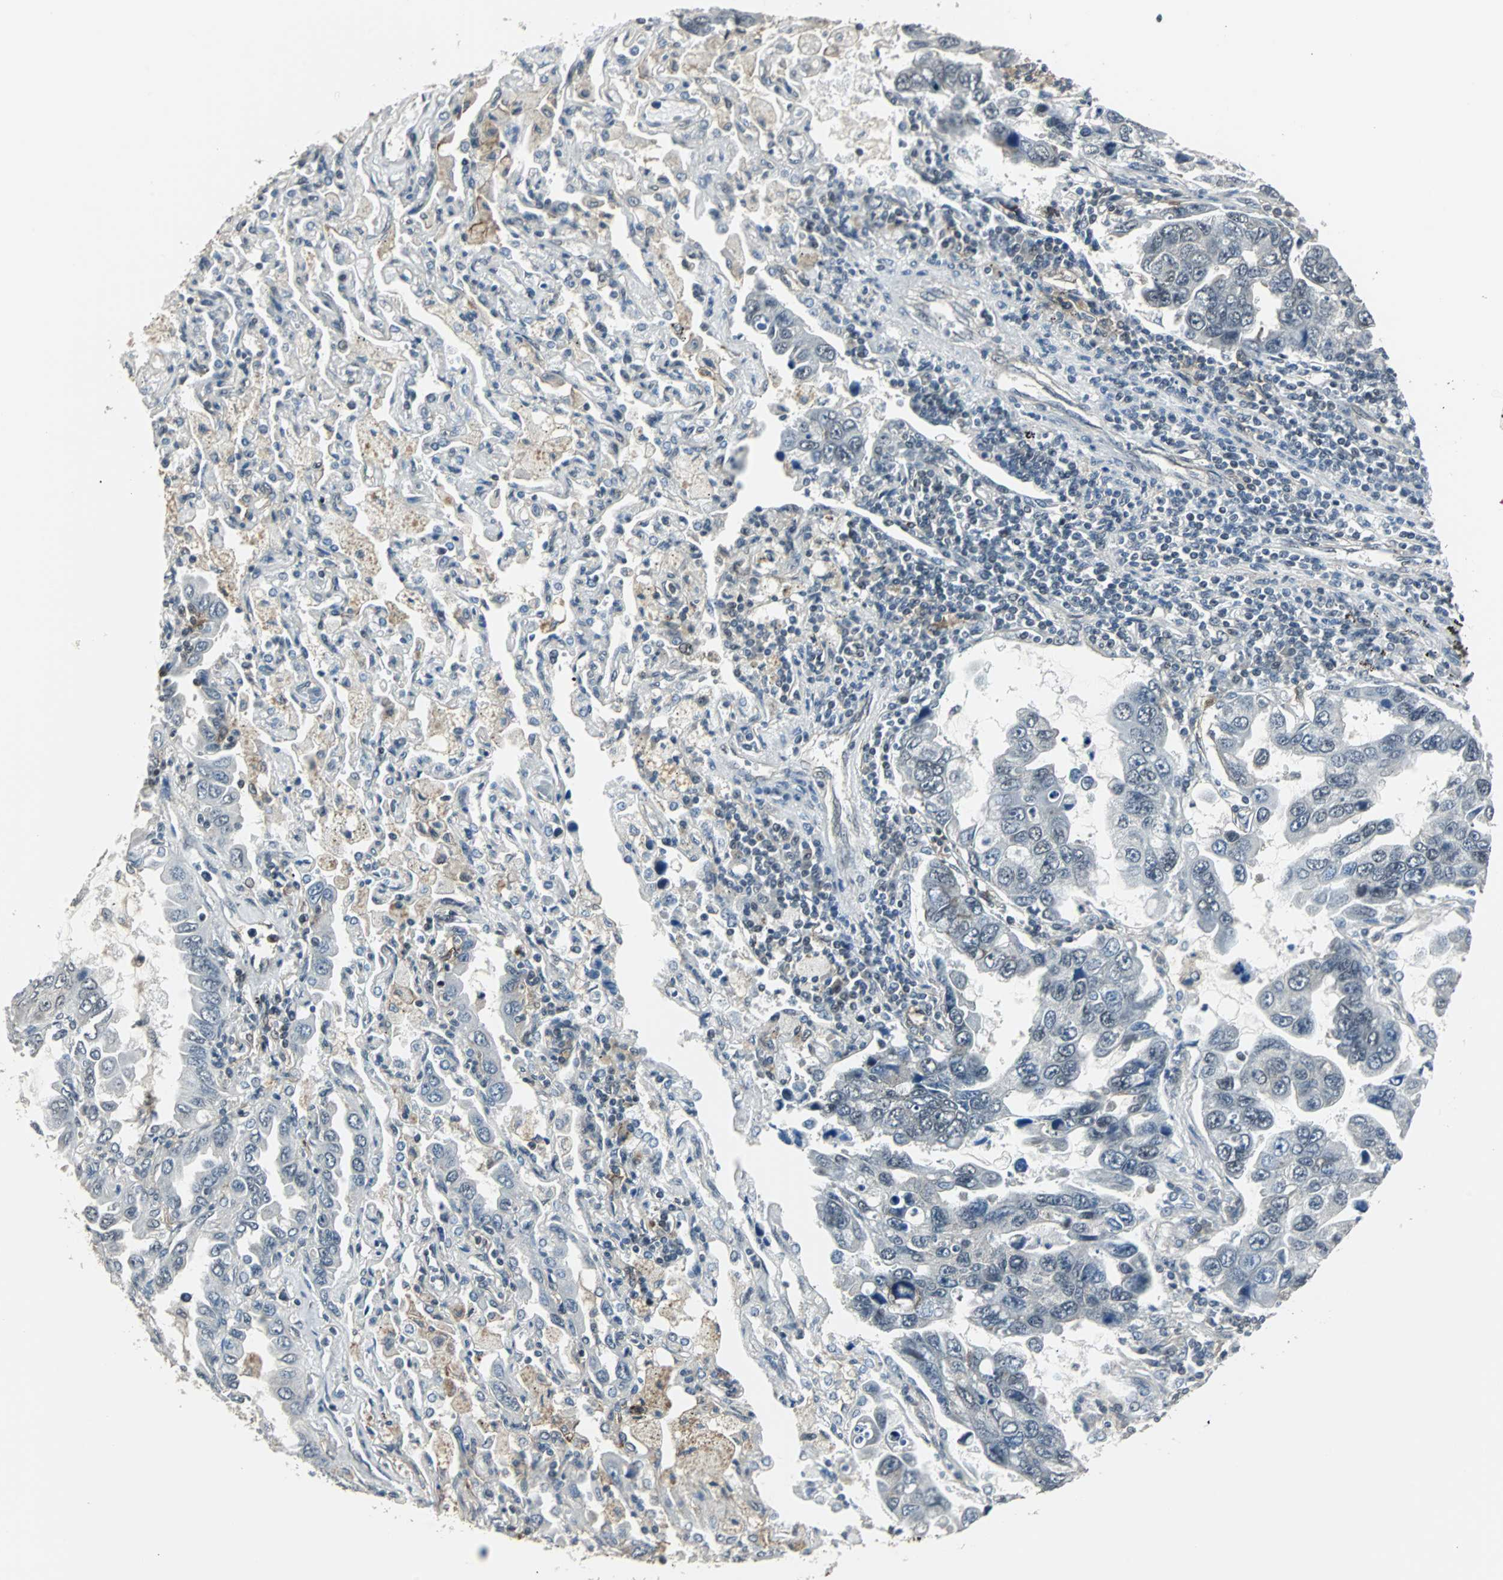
{"staining": {"intensity": "negative", "quantity": "none", "location": "none"}, "tissue": "lung cancer", "cell_type": "Tumor cells", "image_type": "cancer", "snomed": [{"axis": "morphology", "description": "Adenocarcinoma, NOS"}, {"axis": "topography", "description": "Lung"}], "caption": "Immunohistochemistry (IHC) photomicrograph of lung cancer stained for a protein (brown), which displays no positivity in tumor cells.", "gene": "MKX", "patient": {"sex": "male", "age": 64}}